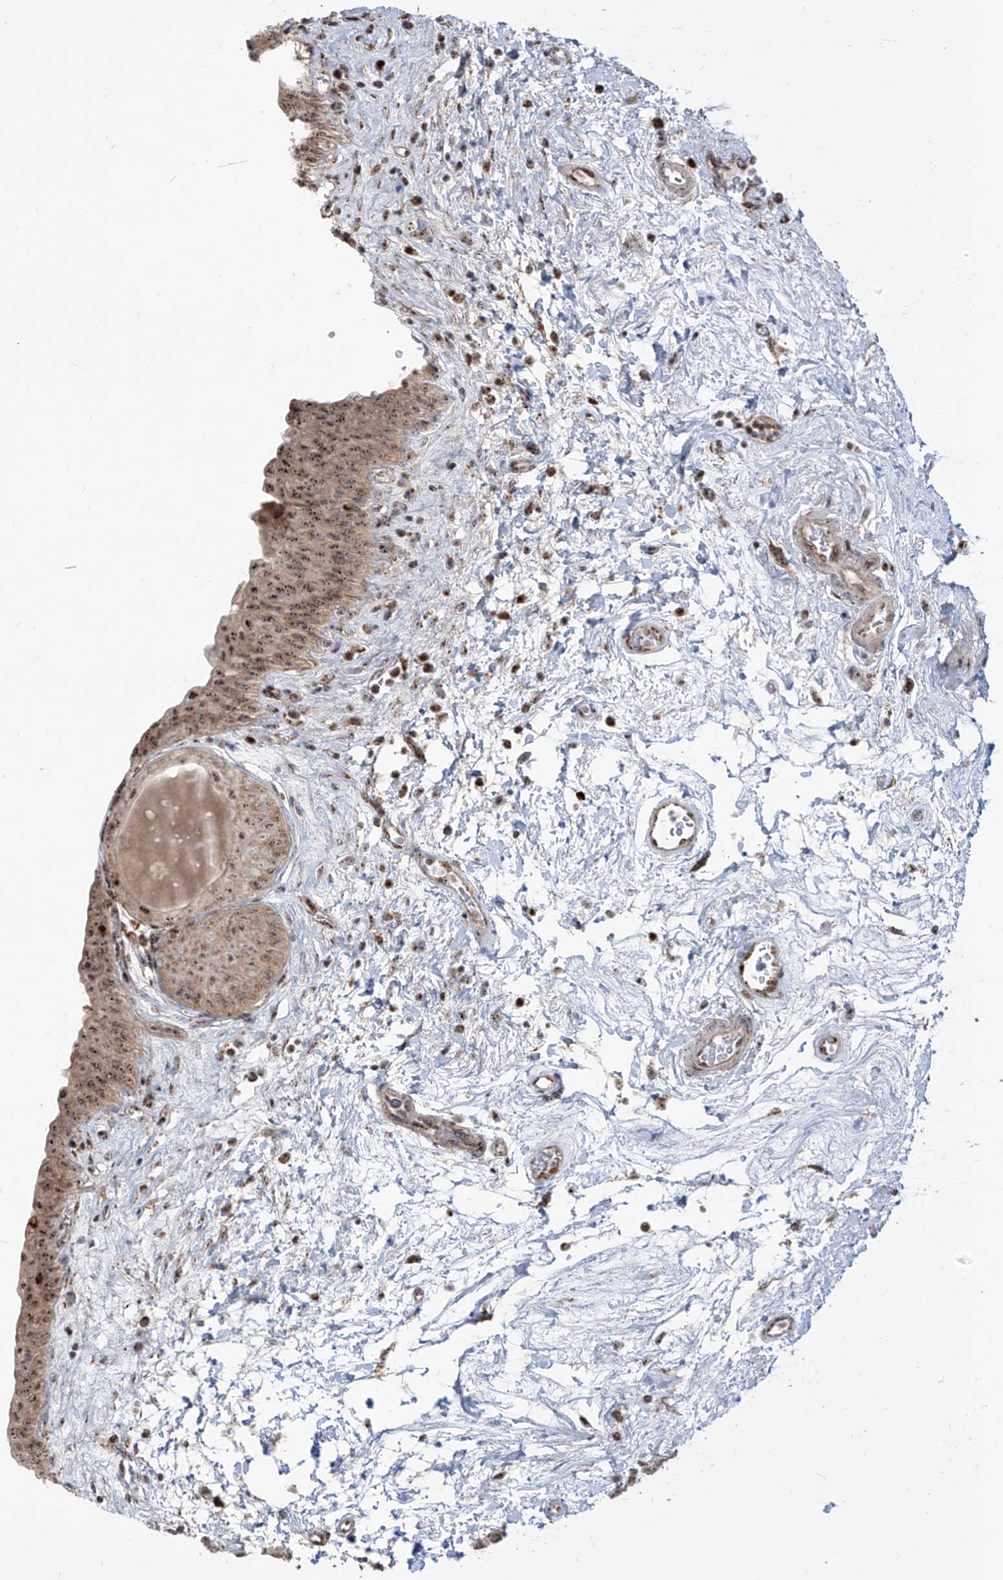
{"staining": {"intensity": "moderate", "quantity": ">75%", "location": "cytoplasmic/membranous,nuclear"}, "tissue": "urinary bladder", "cell_type": "Urothelial cells", "image_type": "normal", "snomed": [{"axis": "morphology", "description": "Normal tissue, NOS"}, {"axis": "topography", "description": "Urinary bladder"}], "caption": "This is a photomicrograph of immunohistochemistry (IHC) staining of benign urinary bladder, which shows moderate positivity in the cytoplasmic/membranous,nuclear of urothelial cells.", "gene": "ZBTB8A", "patient": {"sex": "male", "age": 83}}